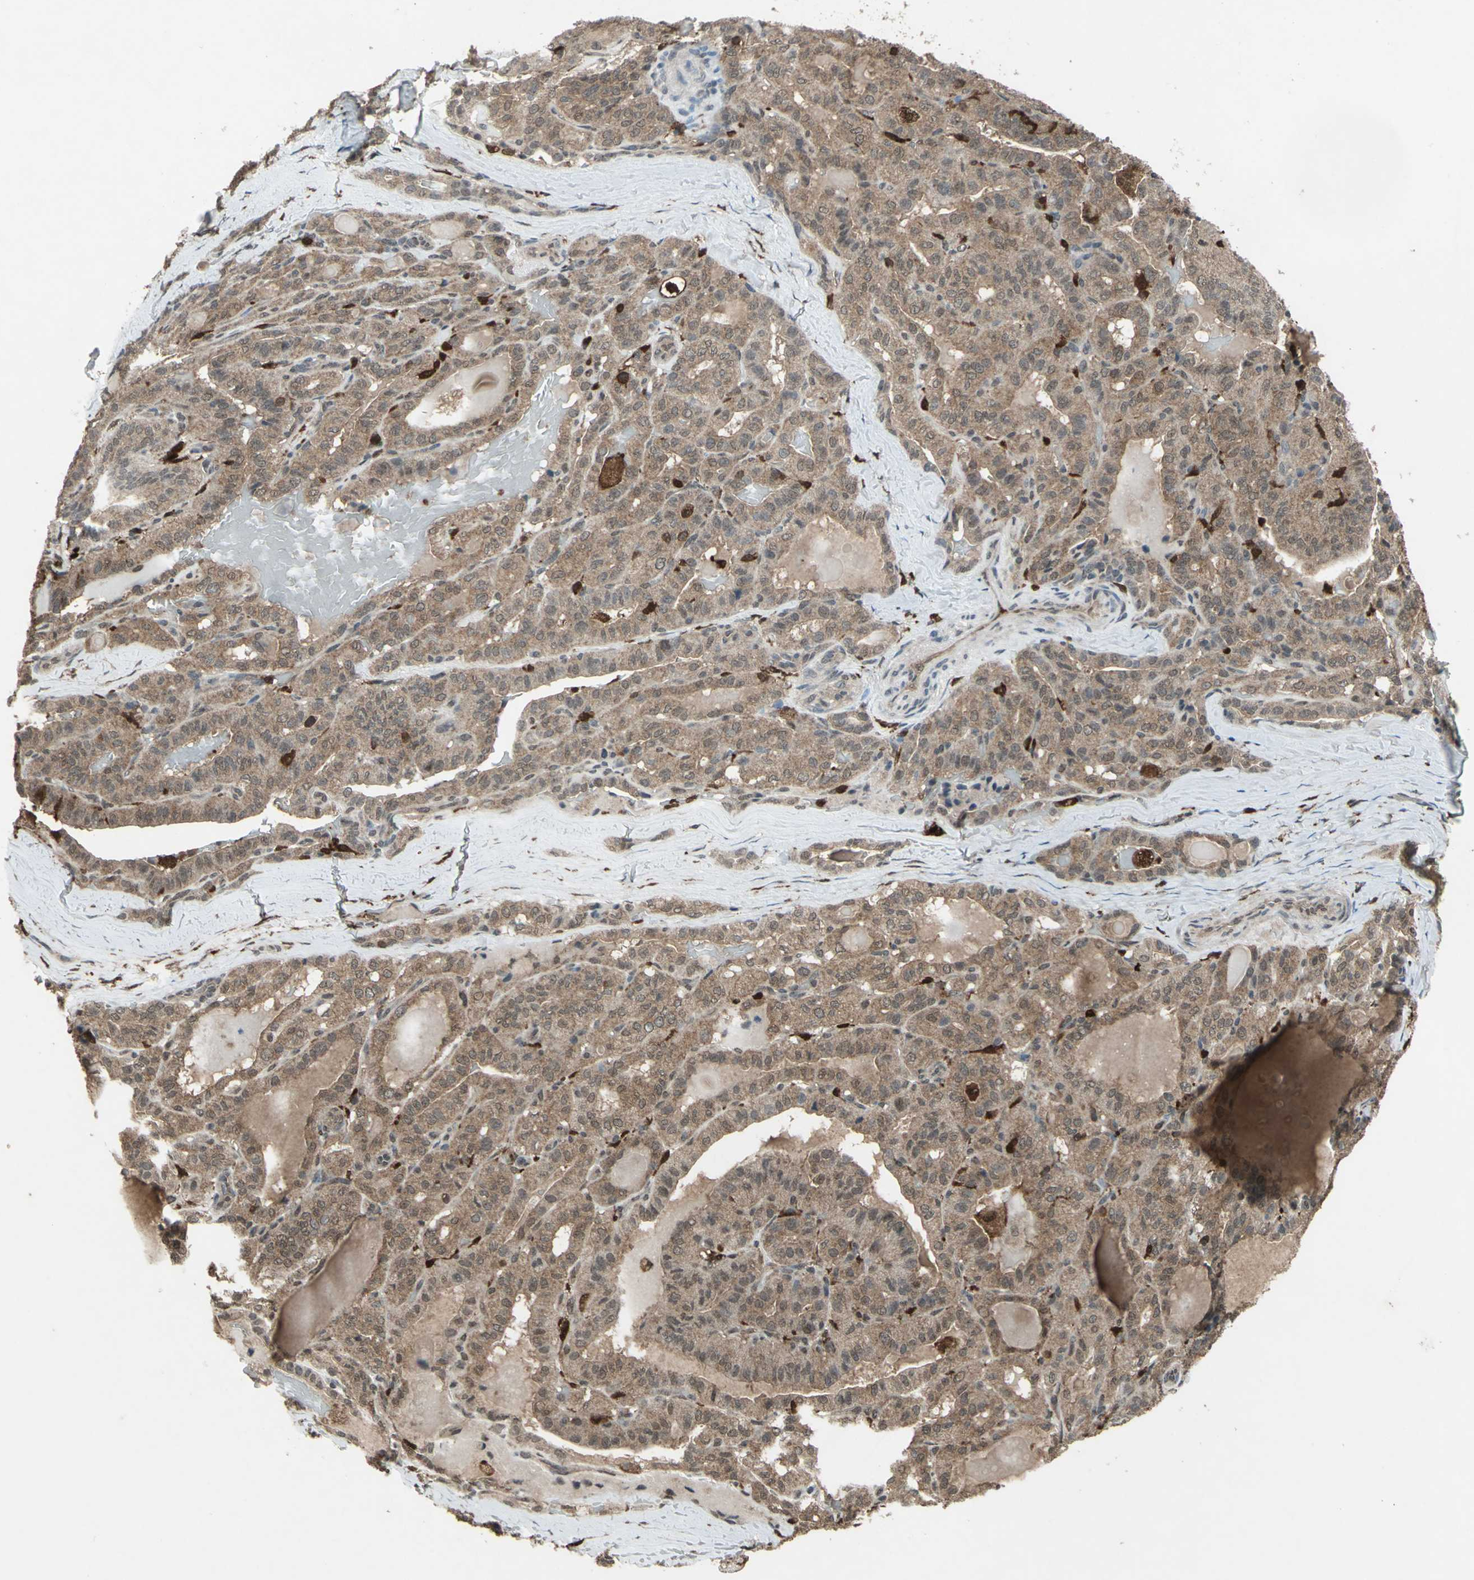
{"staining": {"intensity": "moderate", "quantity": ">75%", "location": "cytoplasmic/membranous"}, "tissue": "thyroid cancer", "cell_type": "Tumor cells", "image_type": "cancer", "snomed": [{"axis": "morphology", "description": "Papillary adenocarcinoma, NOS"}, {"axis": "topography", "description": "Thyroid gland"}], "caption": "Moderate cytoplasmic/membranous protein staining is identified in approximately >75% of tumor cells in thyroid papillary adenocarcinoma.", "gene": "PYCARD", "patient": {"sex": "male", "age": 77}}